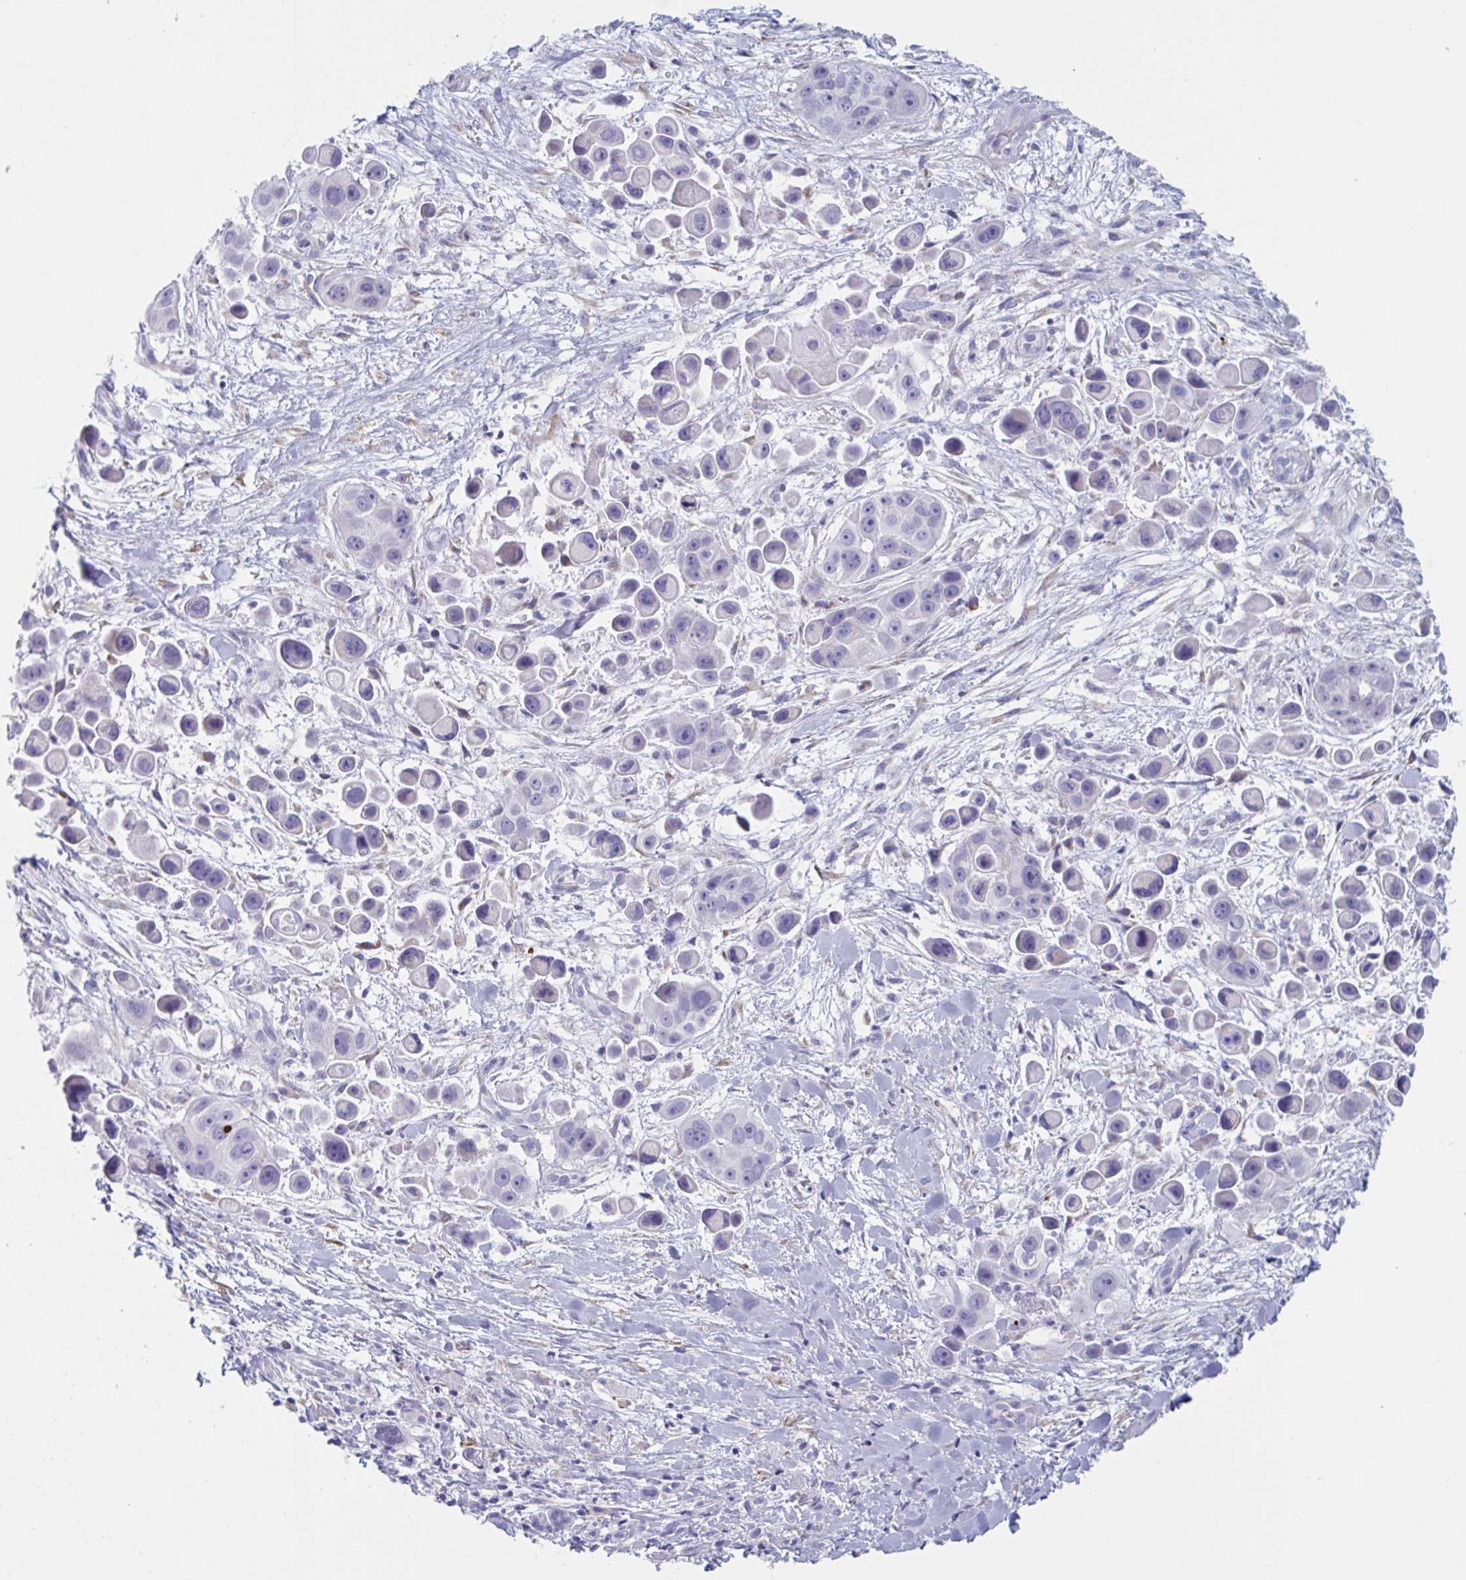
{"staining": {"intensity": "negative", "quantity": "none", "location": "none"}, "tissue": "skin cancer", "cell_type": "Tumor cells", "image_type": "cancer", "snomed": [{"axis": "morphology", "description": "Squamous cell carcinoma, NOS"}, {"axis": "topography", "description": "Skin"}], "caption": "High power microscopy photomicrograph of an immunohistochemistry photomicrograph of skin cancer (squamous cell carcinoma), revealing no significant expression in tumor cells. (DAB (3,3'-diaminobenzidine) IHC, high magnification).", "gene": "HSD11B2", "patient": {"sex": "male", "age": 67}}